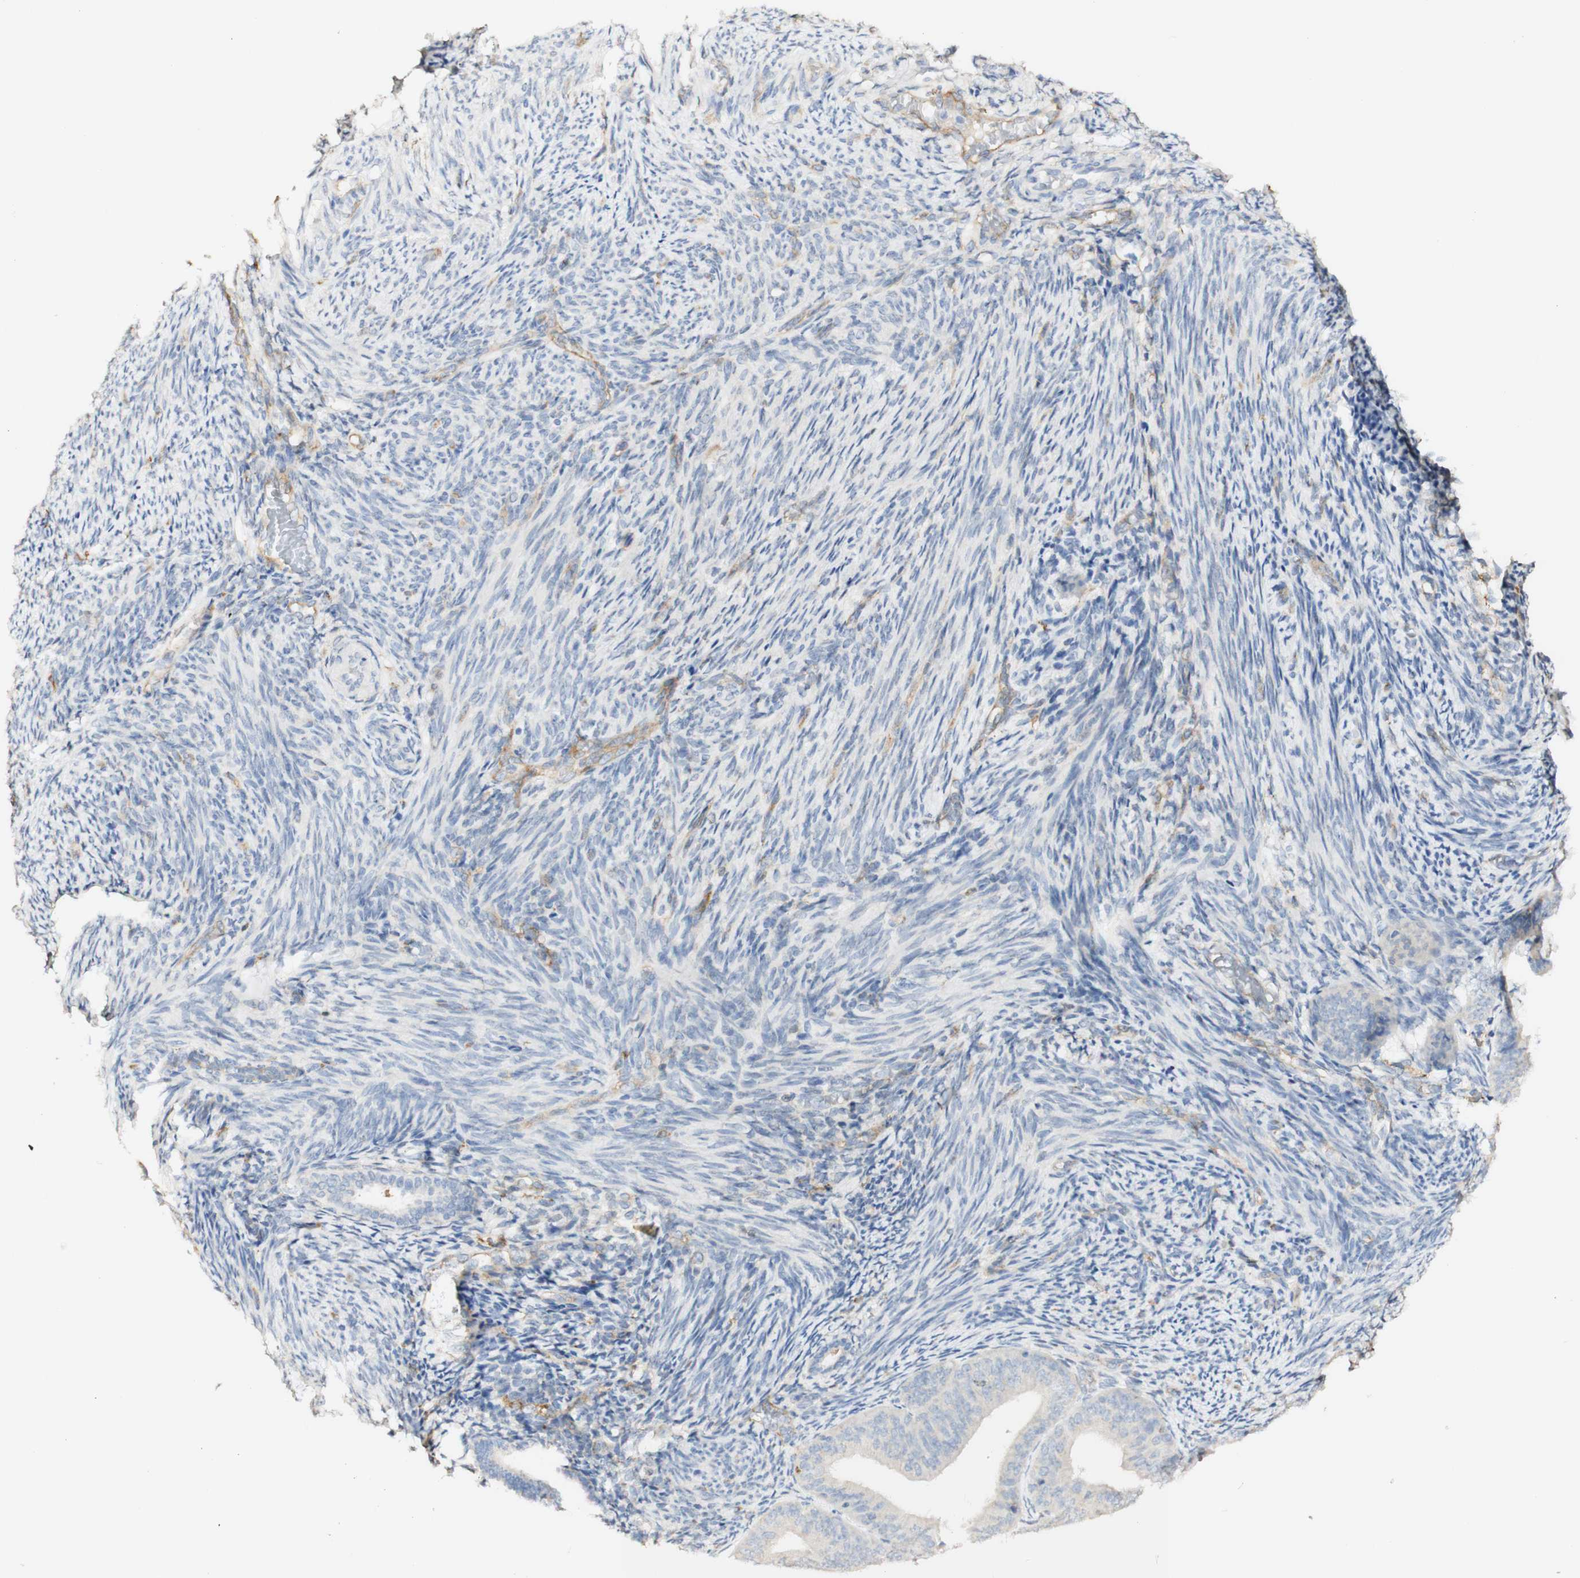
{"staining": {"intensity": "weak", "quantity": "<25%", "location": "cytoplasmic/membranous"}, "tissue": "endometrial cancer", "cell_type": "Tumor cells", "image_type": "cancer", "snomed": [{"axis": "morphology", "description": "Adenocarcinoma, NOS"}, {"axis": "topography", "description": "Endometrium"}], "caption": "An IHC histopathology image of adenocarcinoma (endometrial) is shown. There is no staining in tumor cells of adenocarcinoma (endometrial). (Stains: DAB (3,3'-diaminobenzidine) IHC with hematoxylin counter stain, Microscopy: brightfield microscopy at high magnification).", "gene": "FCGRT", "patient": {"sex": "female", "age": 63}}